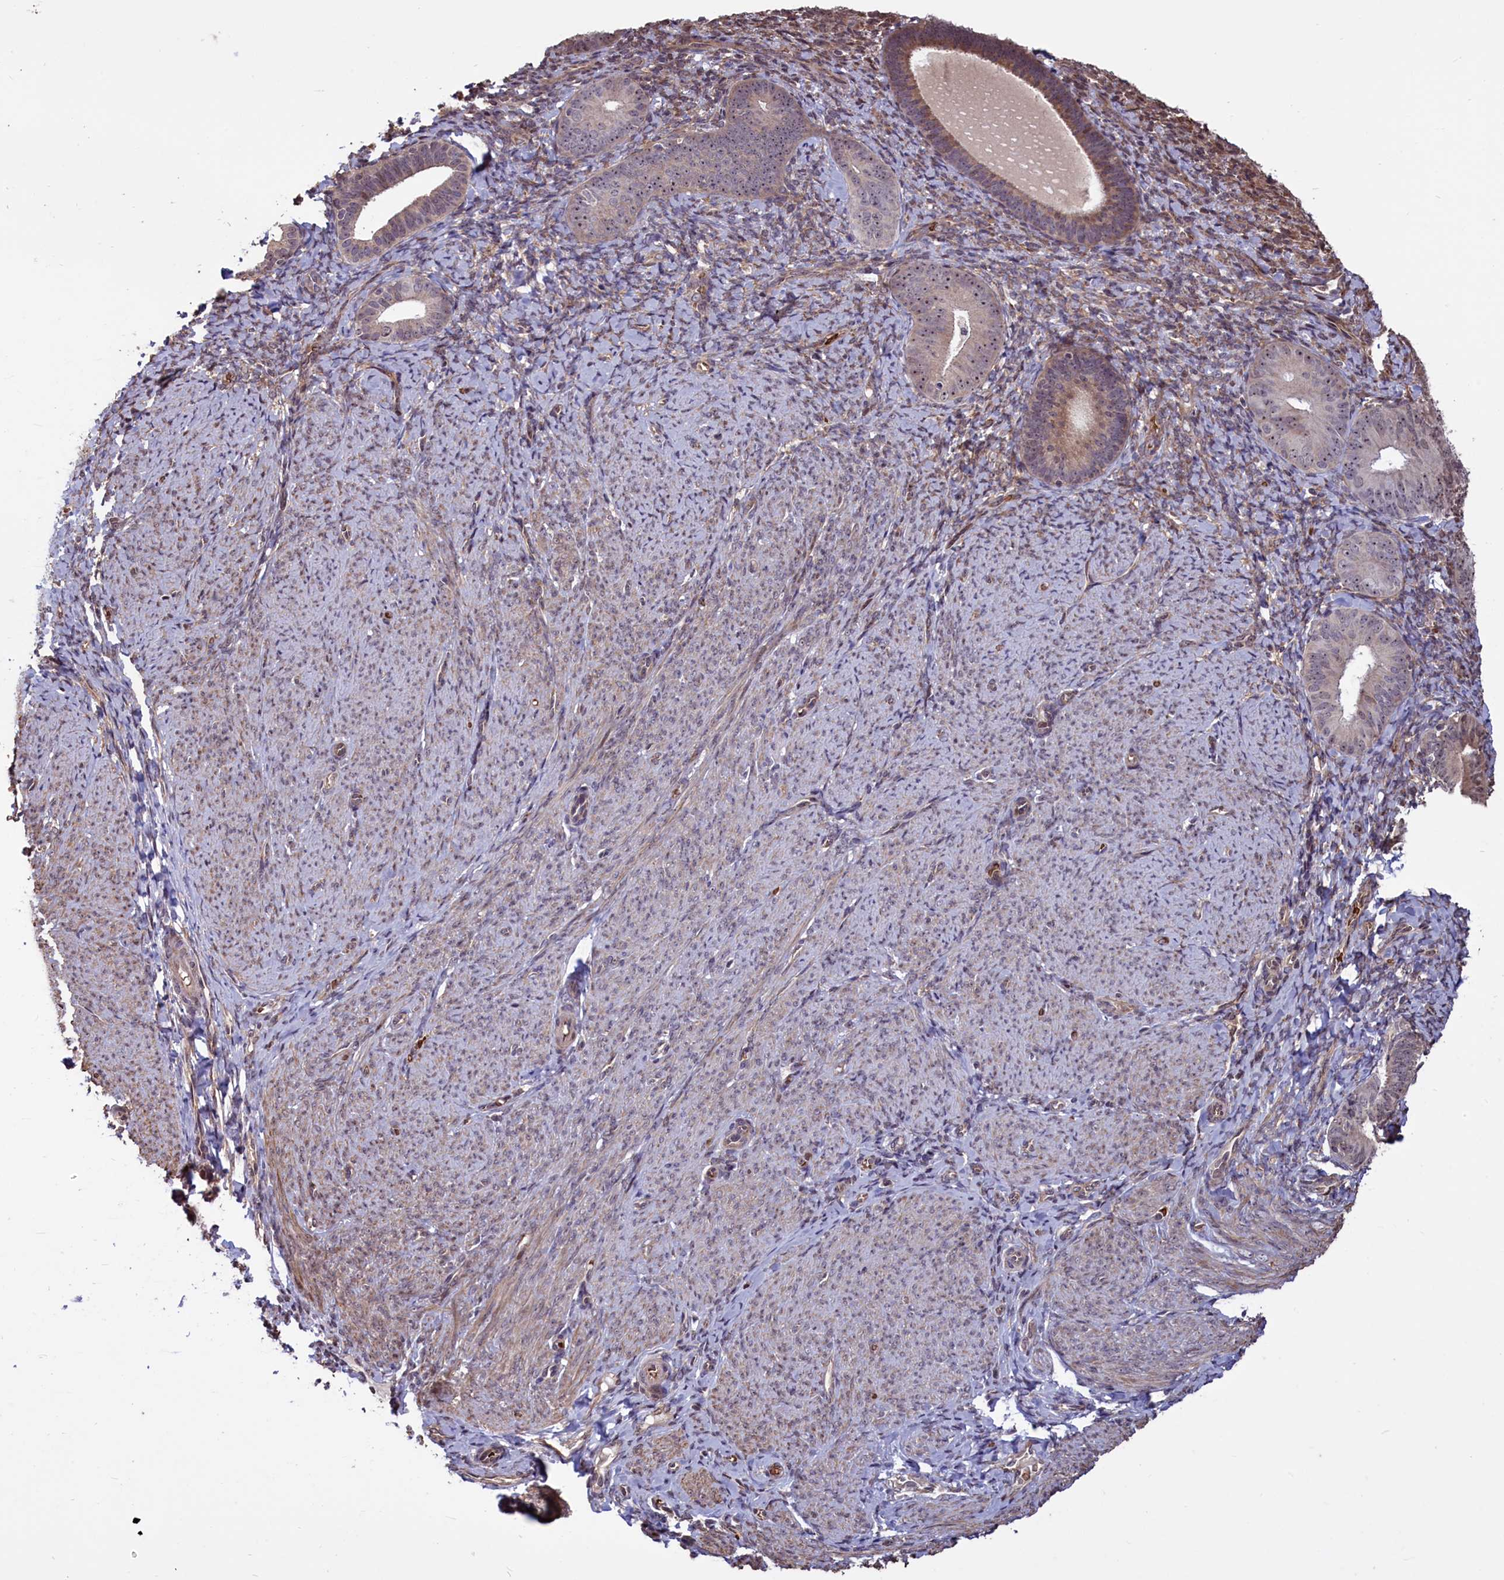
{"staining": {"intensity": "weak", "quantity": "25%-75%", "location": "cytoplasmic/membranous"}, "tissue": "endometrium", "cell_type": "Cells in endometrial stroma", "image_type": "normal", "snomed": [{"axis": "morphology", "description": "Normal tissue, NOS"}, {"axis": "topography", "description": "Endometrium"}], "caption": "Approximately 25%-75% of cells in endometrial stroma in normal endometrium reveal weak cytoplasmic/membranous protein expression as visualized by brown immunohistochemical staining.", "gene": "SHFL", "patient": {"sex": "female", "age": 65}}